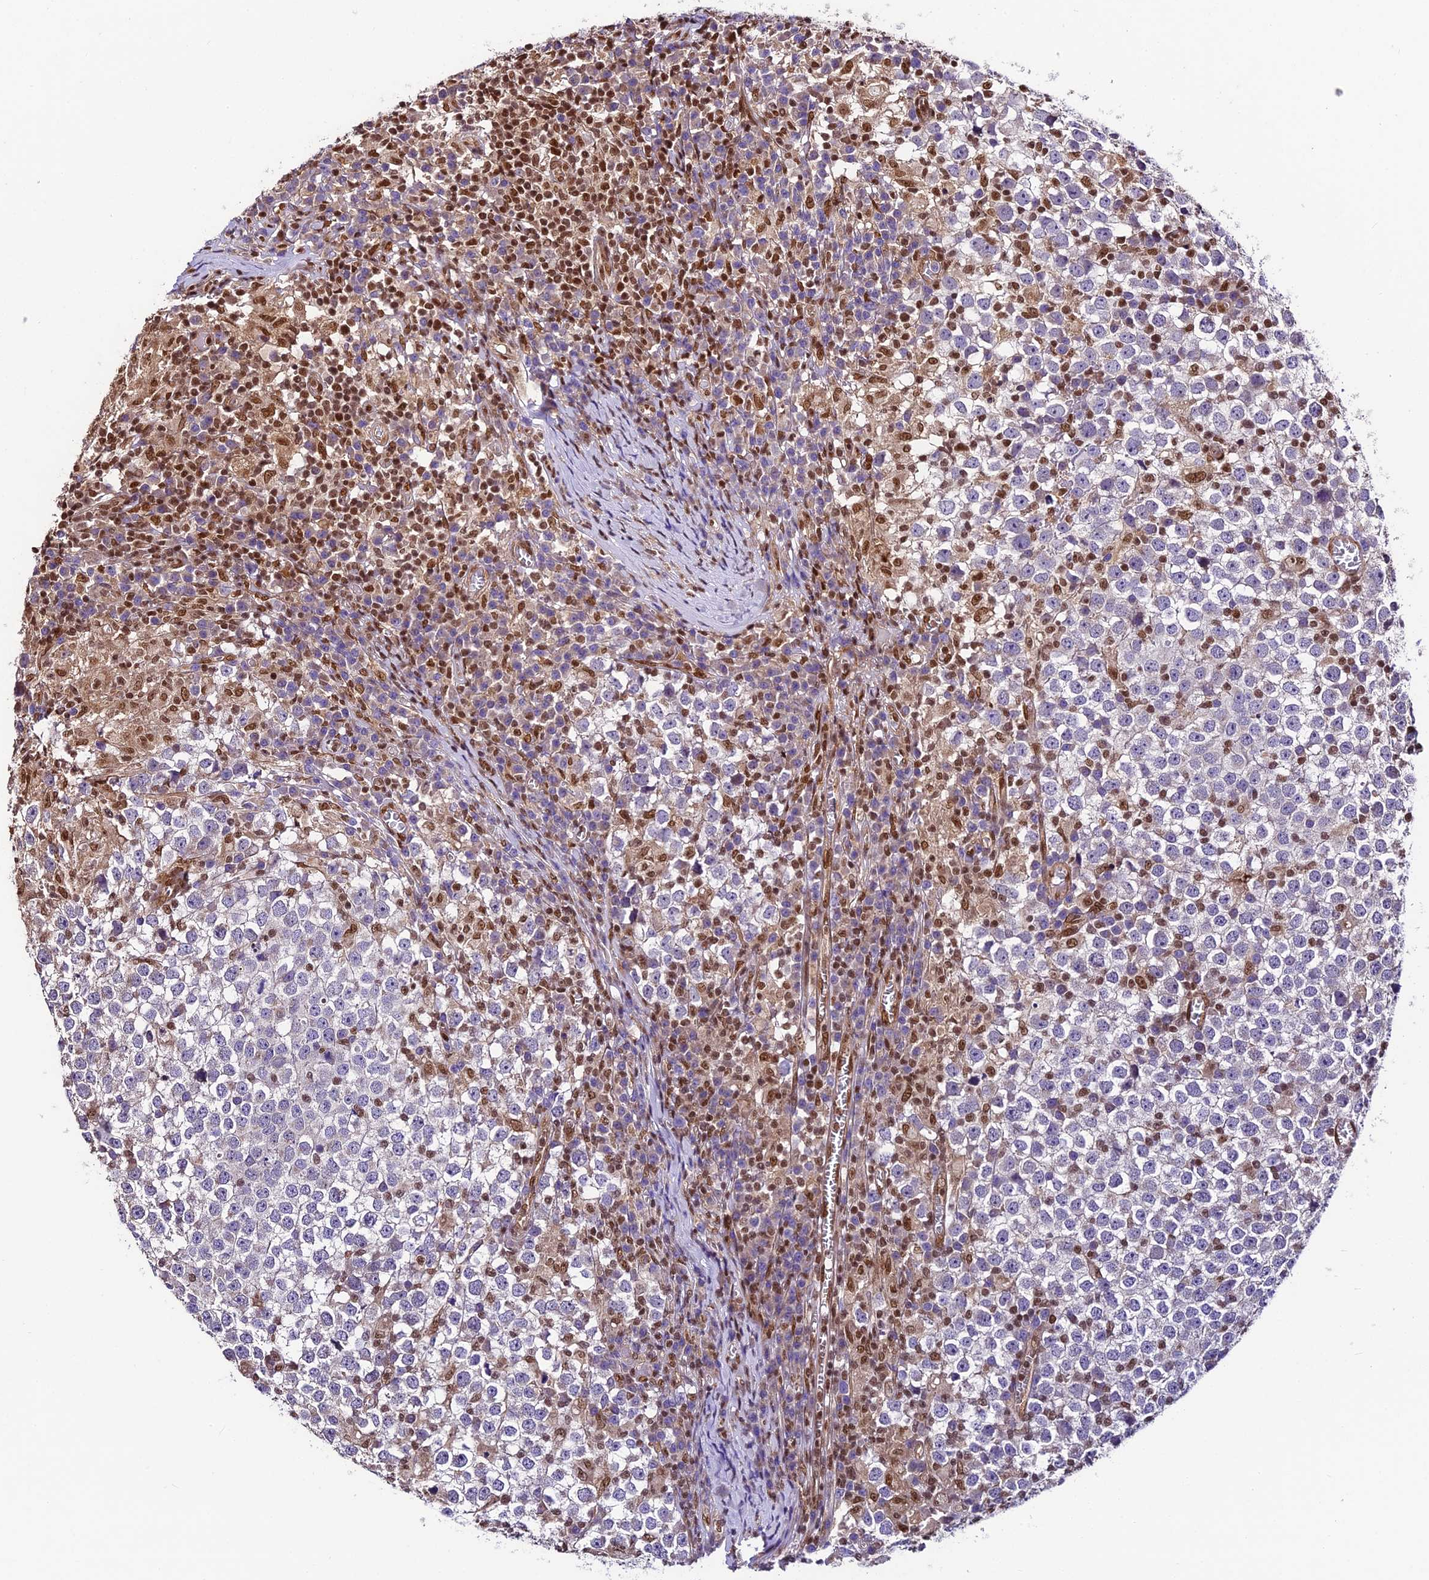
{"staining": {"intensity": "negative", "quantity": "none", "location": "none"}, "tissue": "testis cancer", "cell_type": "Tumor cells", "image_type": "cancer", "snomed": [{"axis": "morphology", "description": "Seminoma, NOS"}, {"axis": "topography", "description": "Testis"}], "caption": "Testis cancer was stained to show a protein in brown. There is no significant positivity in tumor cells. (DAB immunohistochemistry (IHC) with hematoxylin counter stain).", "gene": "TRIM22", "patient": {"sex": "male", "age": 65}}